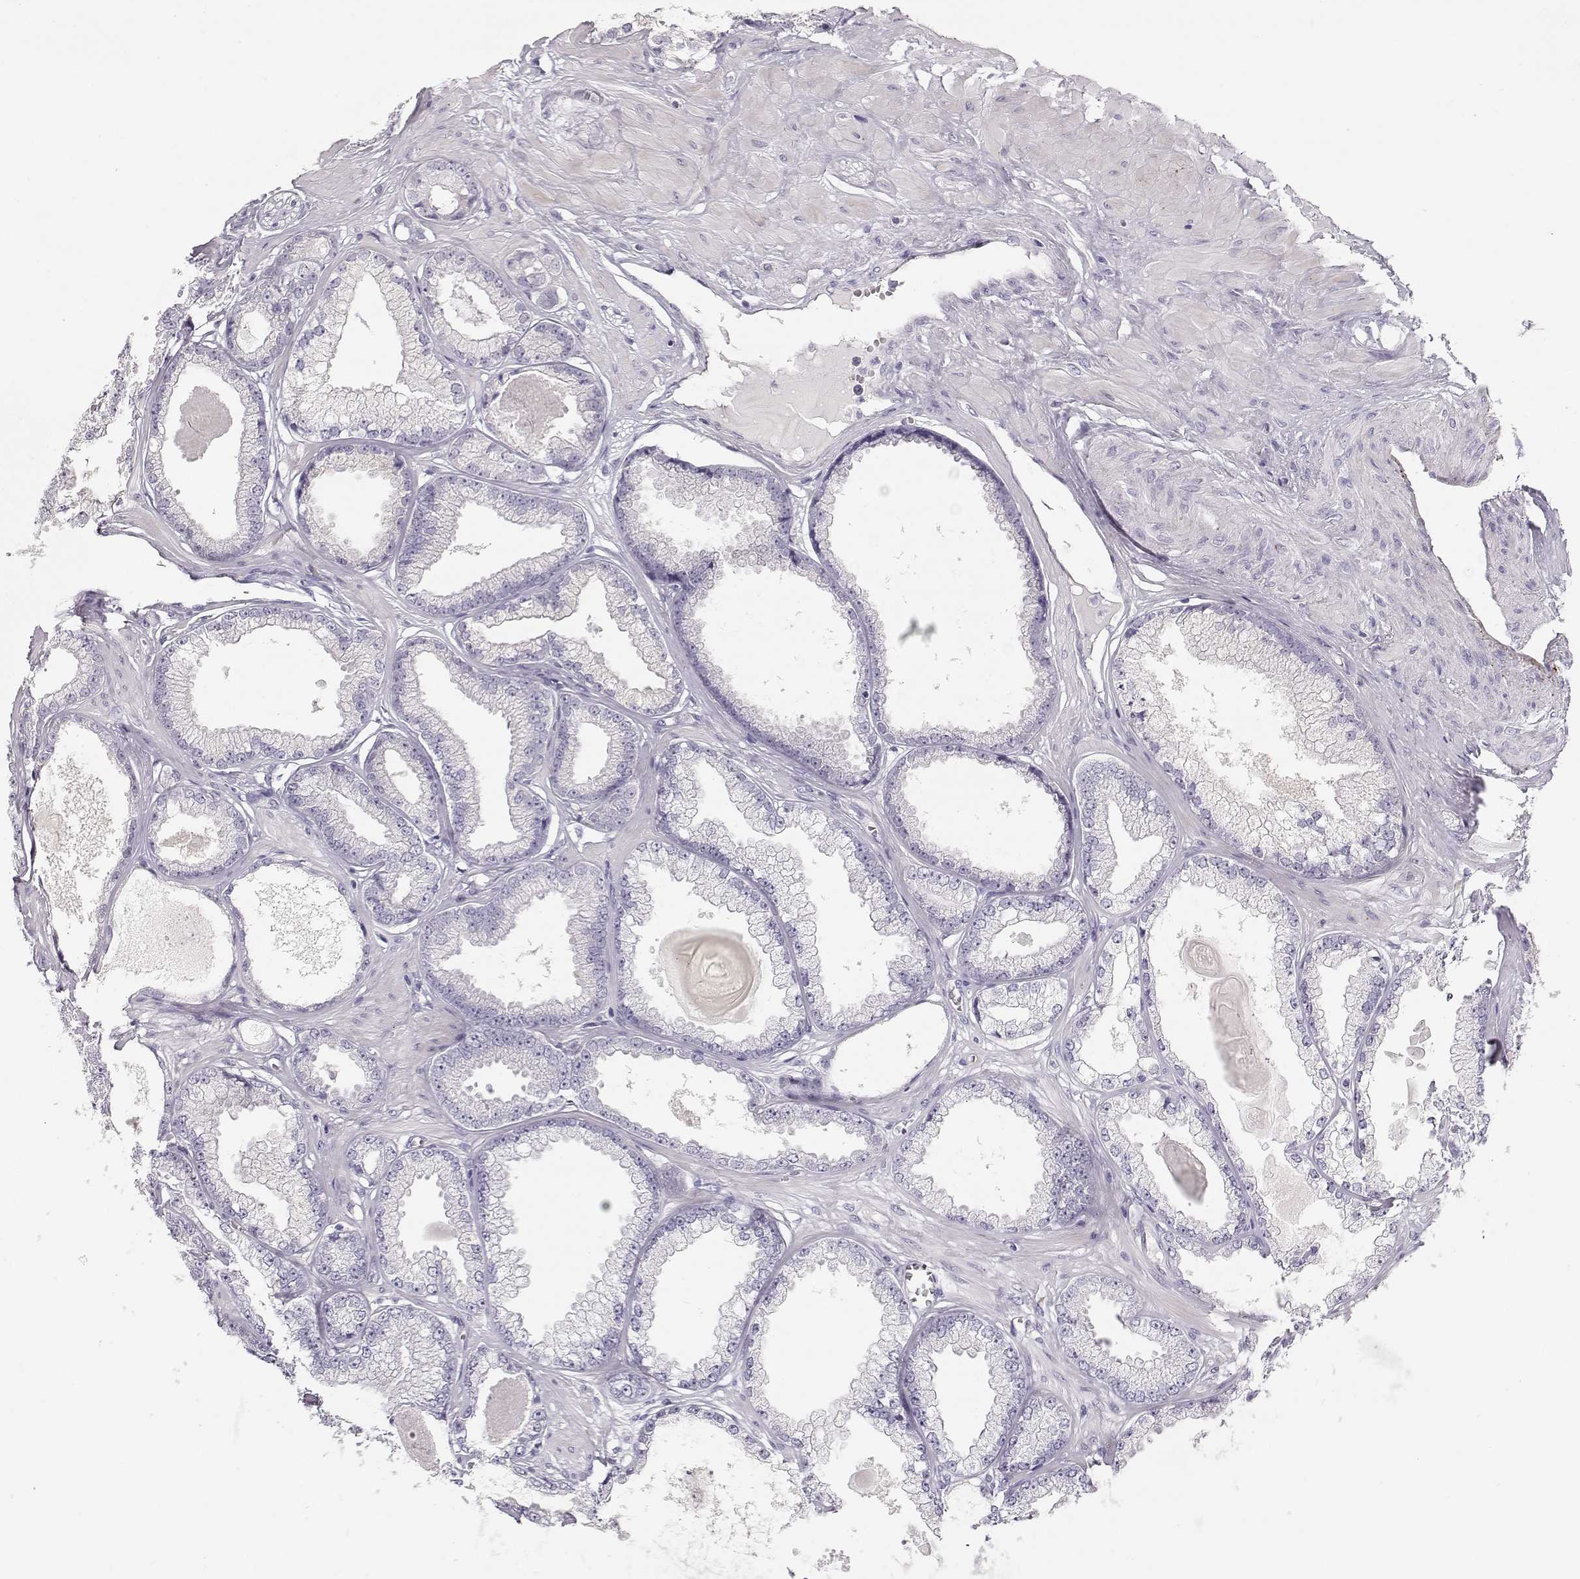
{"staining": {"intensity": "negative", "quantity": "none", "location": "none"}, "tissue": "prostate cancer", "cell_type": "Tumor cells", "image_type": "cancer", "snomed": [{"axis": "morphology", "description": "Adenocarcinoma, Low grade"}, {"axis": "topography", "description": "Prostate"}], "caption": "Immunohistochemistry of human prostate cancer exhibits no staining in tumor cells.", "gene": "TTC26", "patient": {"sex": "male", "age": 64}}